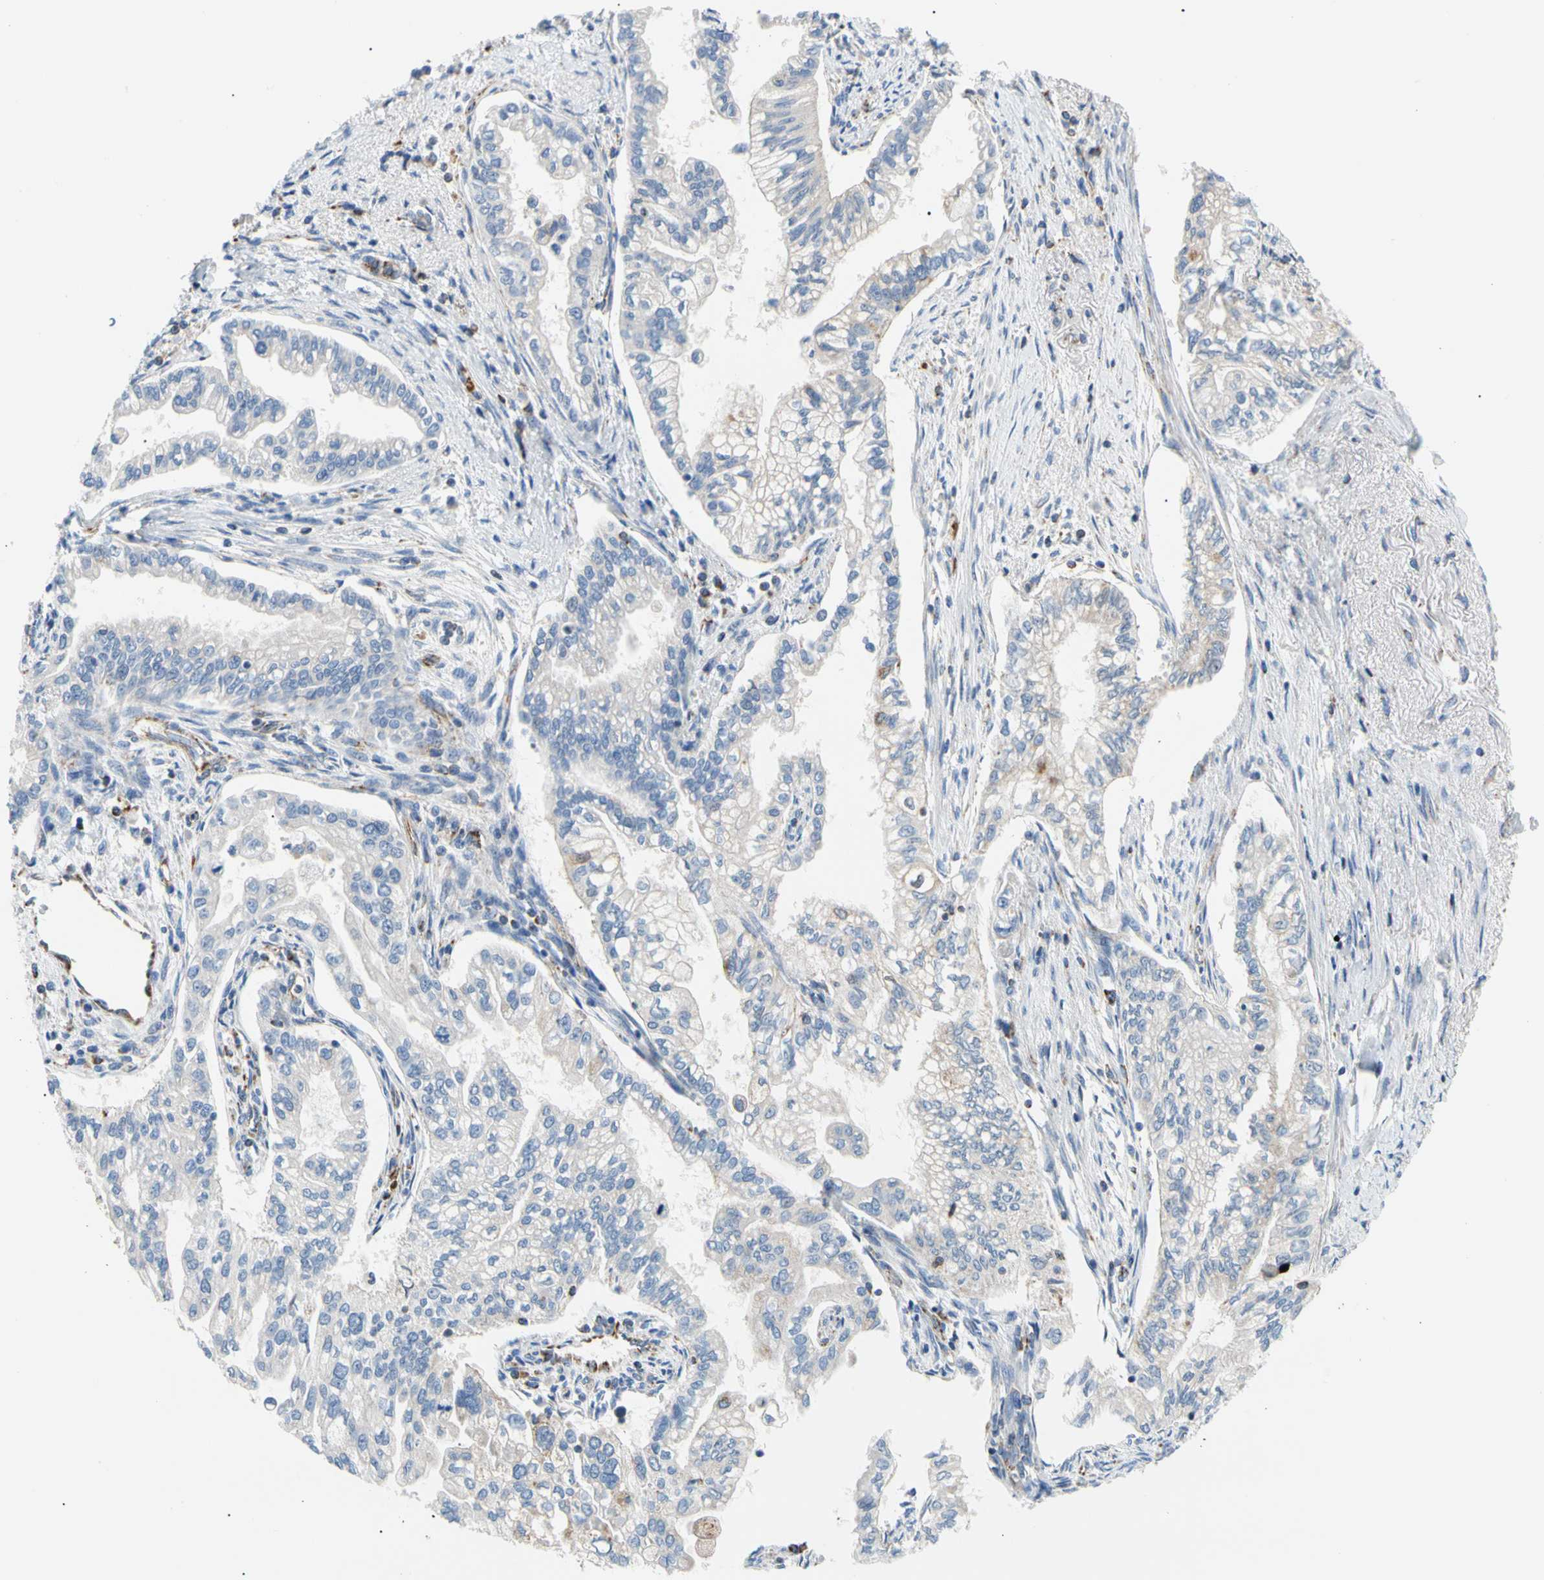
{"staining": {"intensity": "negative", "quantity": "none", "location": "none"}, "tissue": "pancreatic cancer", "cell_type": "Tumor cells", "image_type": "cancer", "snomed": [{"axis": "morphology", "description": "Normal tissue, NOS"}, {"axis": "topography", "description": "Pancreas"}], "caption": "Micrograph shows no protein expression in tumor cells of pancreatic cancer tissue.", "gene": "ACAT1", "patient": {"sex": "male", "age": 42}}